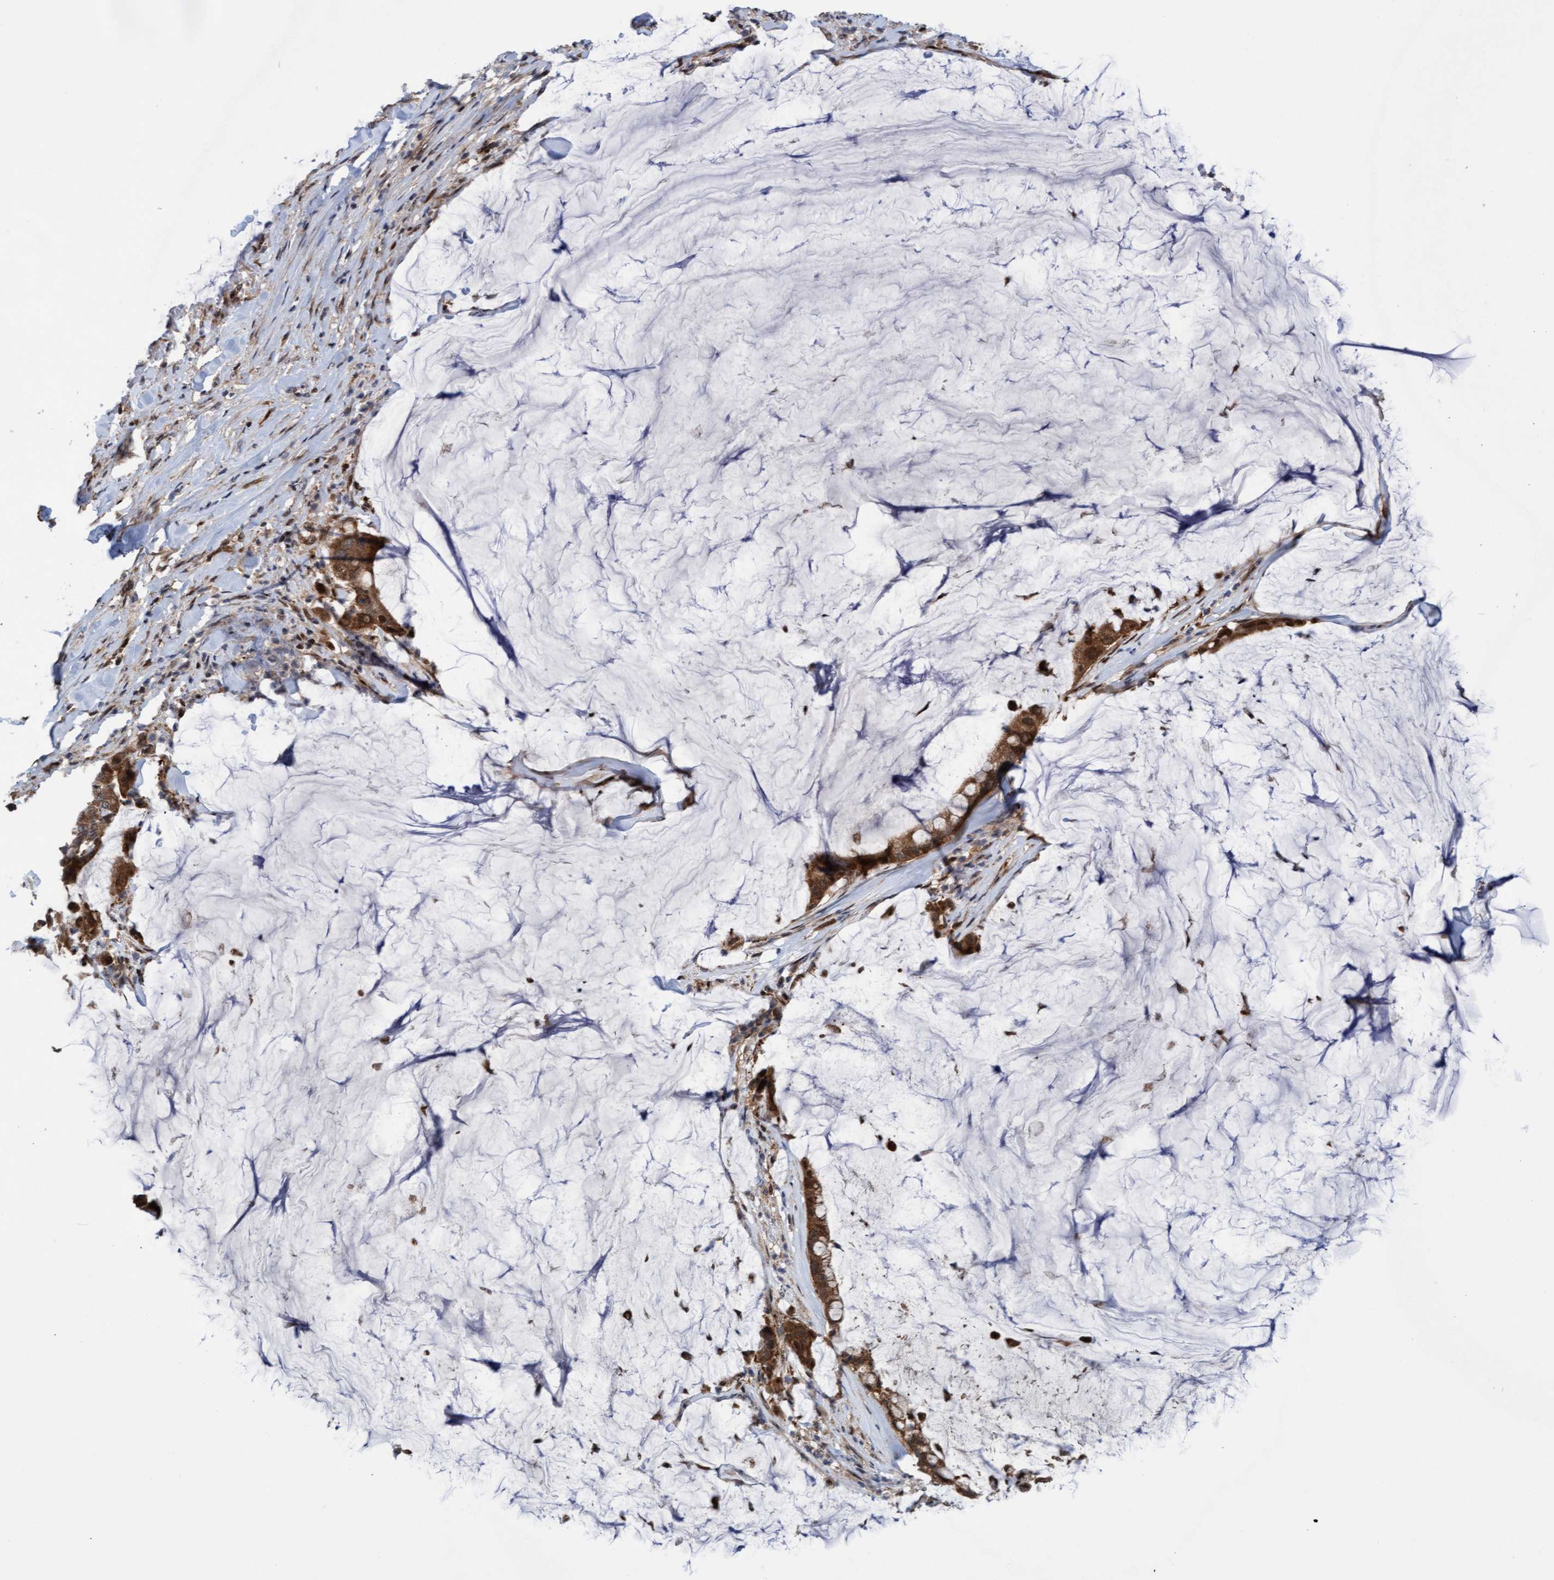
{"staining": {"intensity": "moderate", "quantity": ">75%", "location": "cytoplasmic/membranous"}, "tissue": "pancreatic cancer", "cell_type": "Tumor cells", "image_type": "cancer", "snomed": [{"axis": "morphology", "description": "Adenocarcinoma, NOS"}, {"axis": "topography", "description": "Pancreas"}], "caption": "Immunohistochemical staining of human adenocarcinoma (pancreatic) exhibits medium levels of moderate cytoplasmic/membranous staining in approximately >75% of tumor cells.", "gene": "ITFG1", "patient": {"sex": "male", "age": 41}}